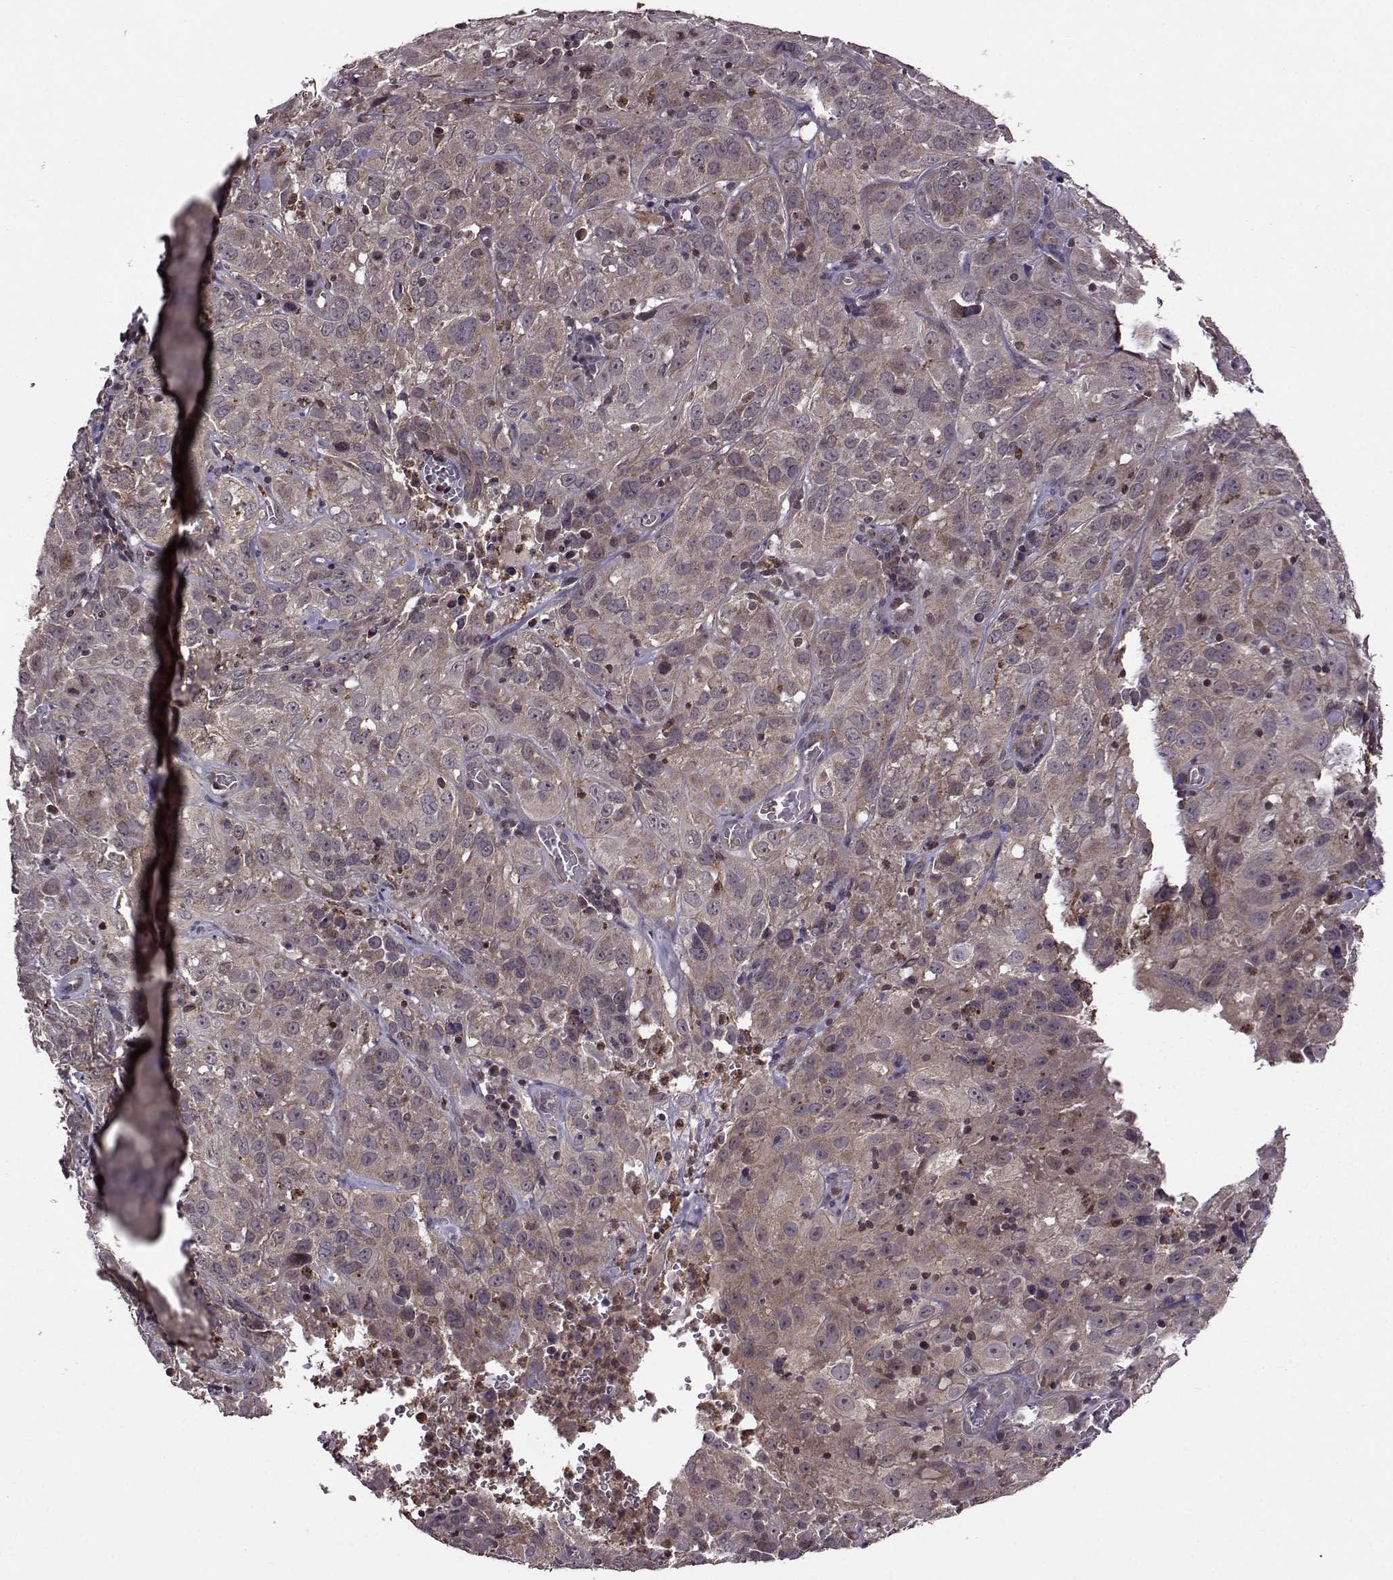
{"staining": {"intensity": "weak", "quantity": "25%-75%", "location": "cytoplasmic/membranous"}, "tissue": "cervical cancer", "cell_type": "Tumor cells", "image_type": "cancer", "snomed": [{"axis": "morphology", "description": "Squamous cell carcinoma, NOS"}, {"axis": "topography", "description": "Cervix"}], "caption": "A brown stain labels weak cytoplasmic/membranous staining of a protein in human cervical cancer tumor cells. (DAB (3,3'-diaminobenzidine) = brown stain, brightfield microscopy at high magnification).", "gene": "TRMU", "patient": {"sex": "female", "age": 32}}